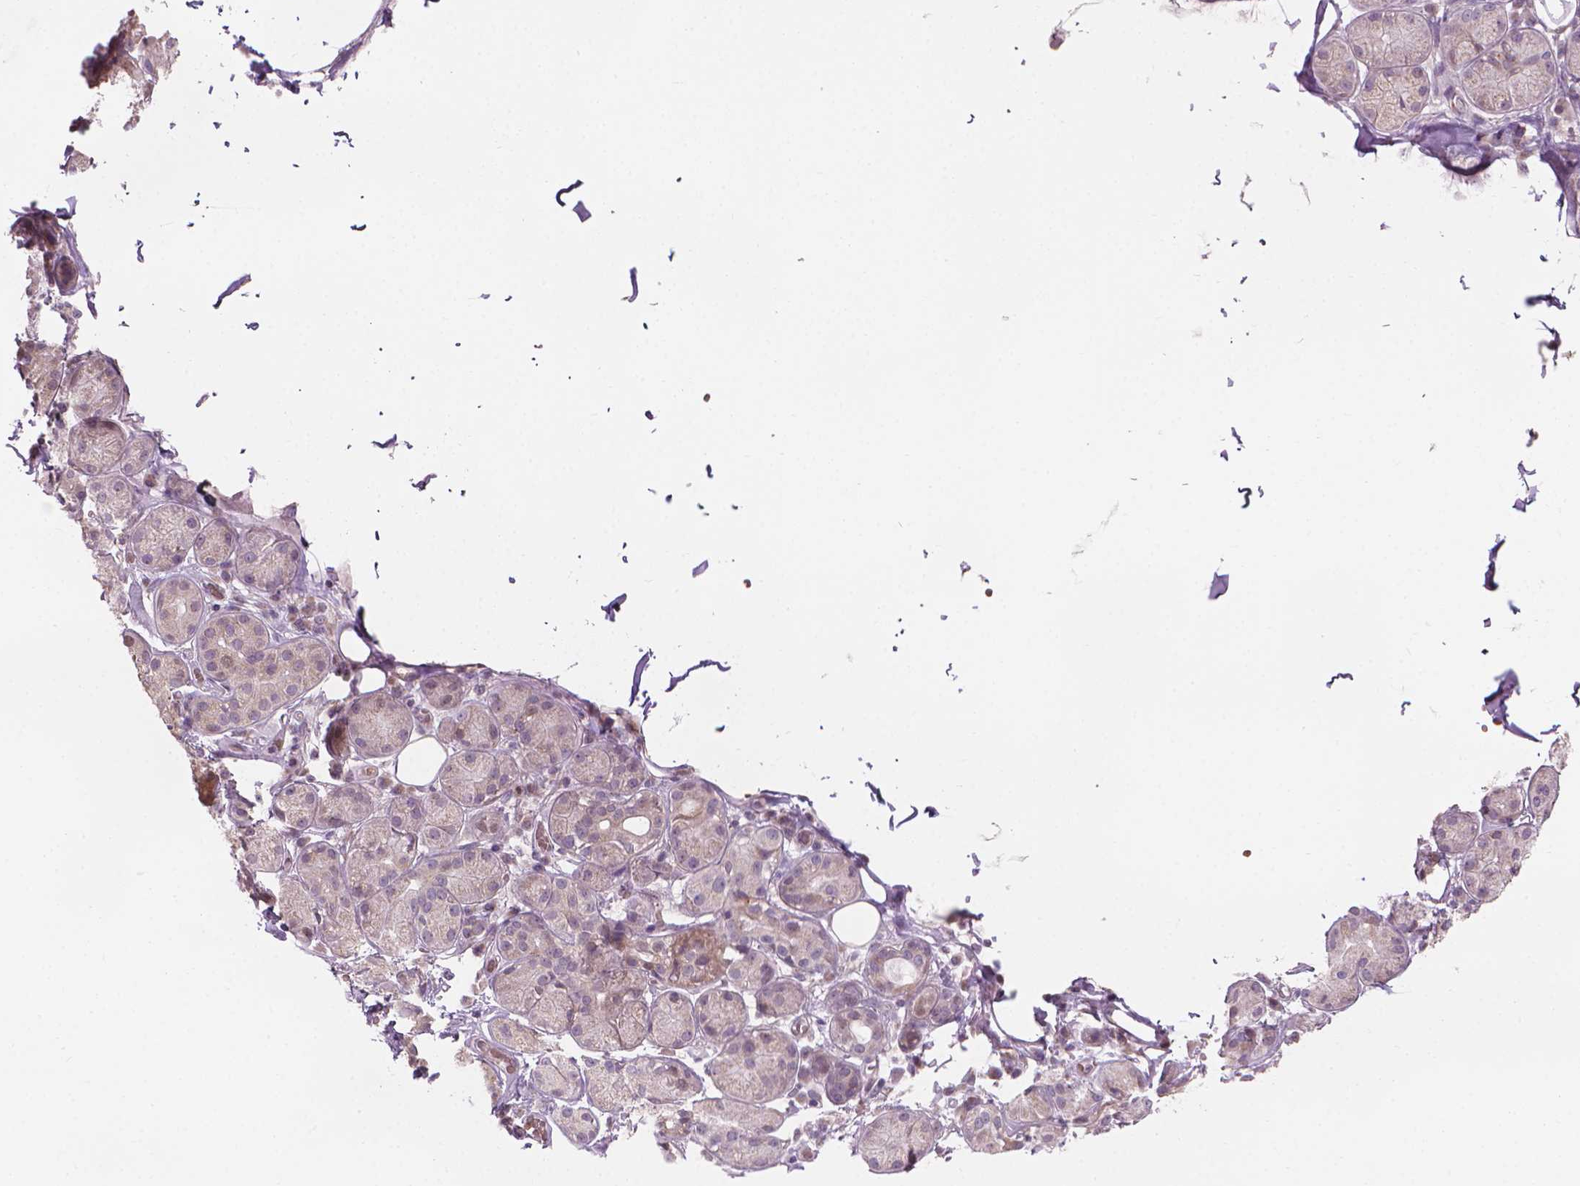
{"staining": {"intensity": "strong", "quantity": "<25%", "location": "cytoplasmic/membranous"}, "tissue": "salivary gland", "cell_type": "Glandular cells", "image_type": "normal", "snomed": [{"axis": "morphology", "description": "Normal tissue, NOS"}, {"axis": "topography", "description": "Salivary gland"}, {"axis": "topography", "description": "Peripheral nerve tissue"}], "caption": "Strong cytoplasmic/membranous staining is present in approximately <25% of glandular cells in unremarkable salivary gland. (DAB IHC, brown staining for protein, blue staining for nuclei).", "gene": "IFFO1", "patient": {"sex": "male", "age": 71}}